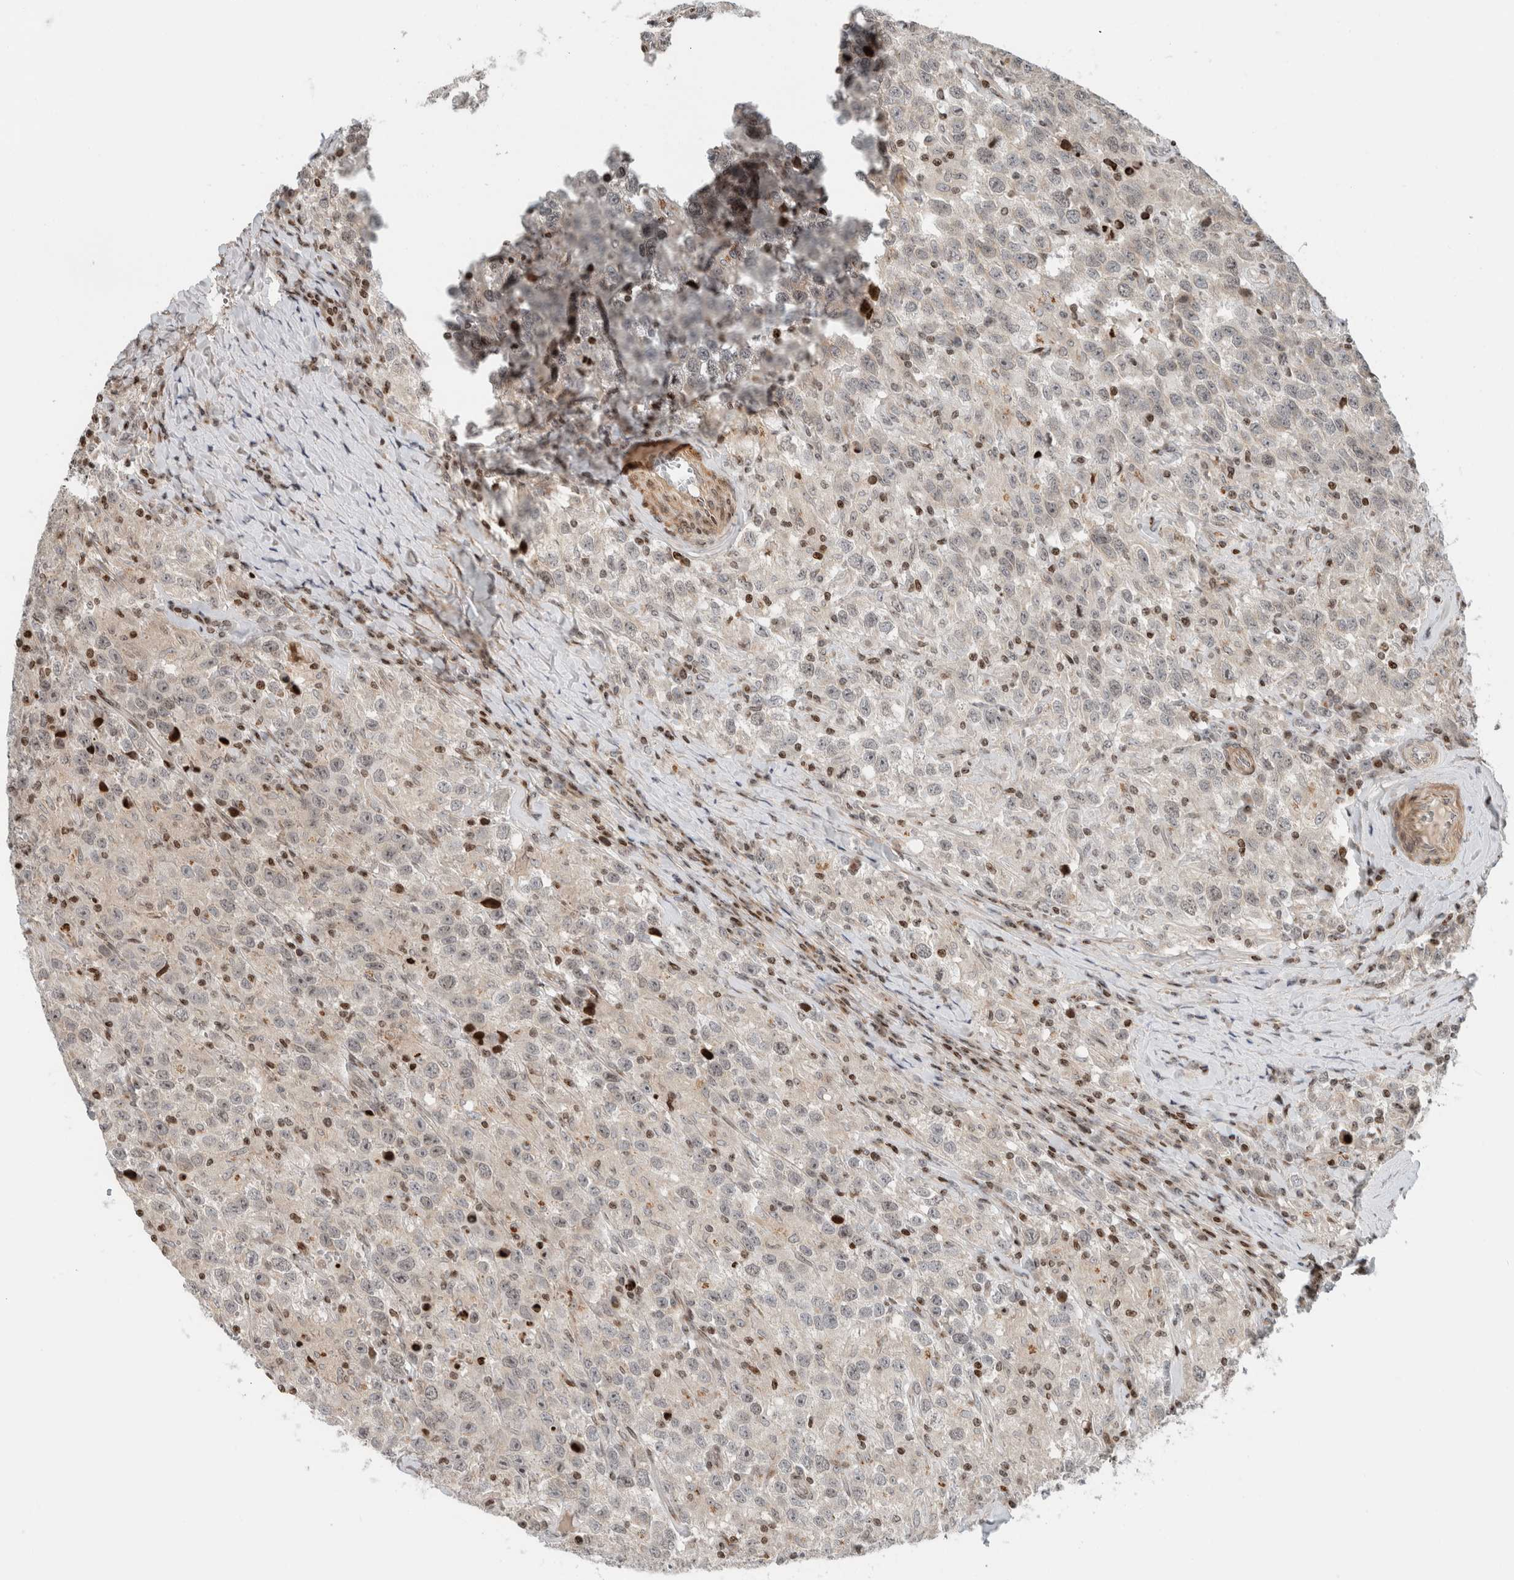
{"staining": {"intensity": "weak", "quantity": "<25%", "location": "nuclear"}, "tissue": "testis cancer", "cell_type": "Tumor cells", "image_type": "cancer", "snomed": [{"axis": "morphology", "description": "Seminoma, NOS"}, {"axis": "topography", "description": "Testis"}], "caption": "A high-resolution histopathology image shows immunohistochemistry staining of testis seminoma, which reveals no significant staining in tumor cells.", "gene": "GINS4", "patient": {"sex": "male", "age": 41}}